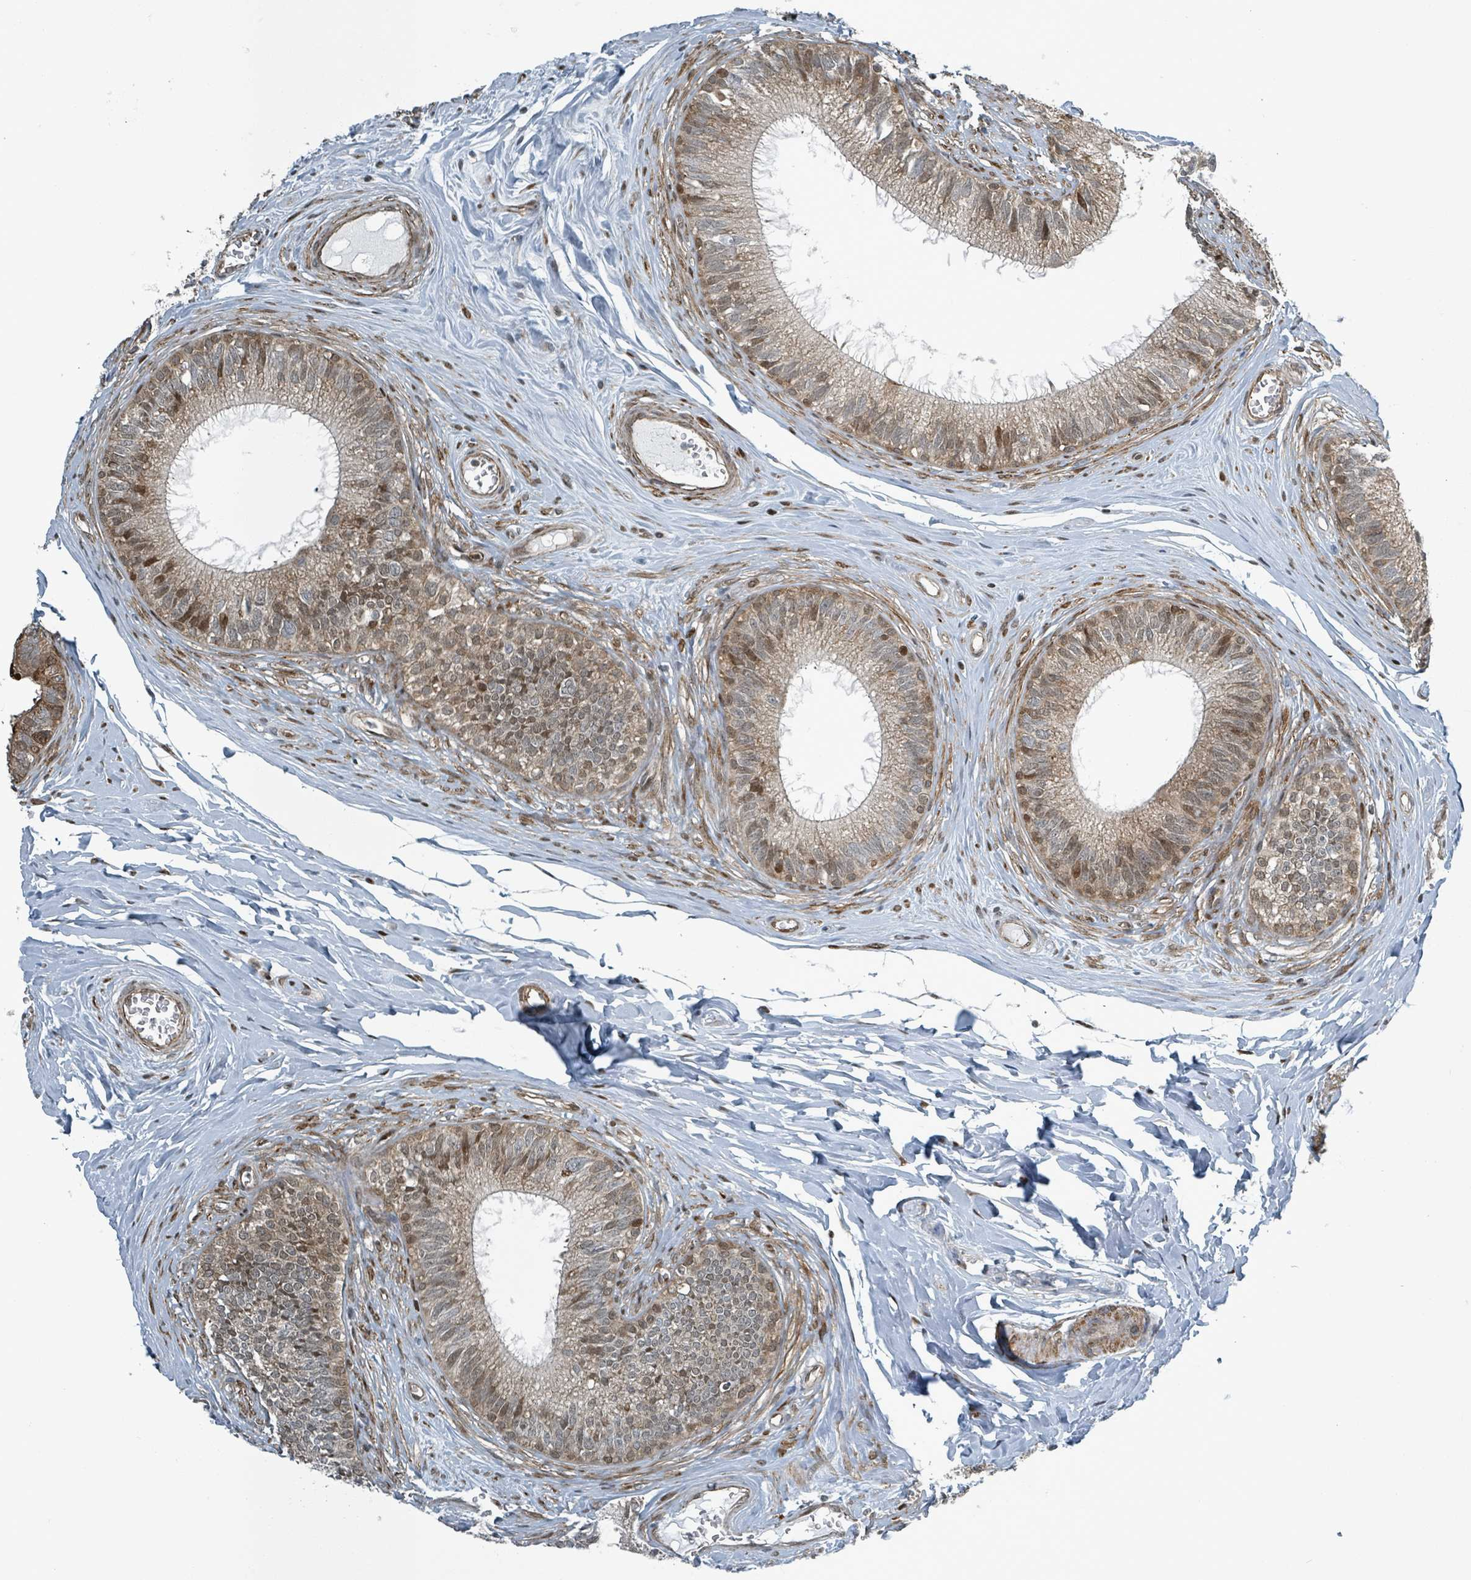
{"staining": {"intensity": "moderate", "quantity": ">75%", "location": "cytoplasmic/membranous,nuclear"}, "tissue": "epididymis", "cell_type": "Glandular cells", "image_type": "normal", "snomed": [{"axis": "morphology", "description": "Normal tissue, NOS"}, {"axis": "topography", "description": "Epididymis"}], "caption": "Glandular cells demonstrate medium levels of moderate cytoplasmic/membranous,nuclear staining in about >75% of cells in benign human epididymis.", "gene": "RHPN2", "patient": {"sex": "male", "age": 33}}